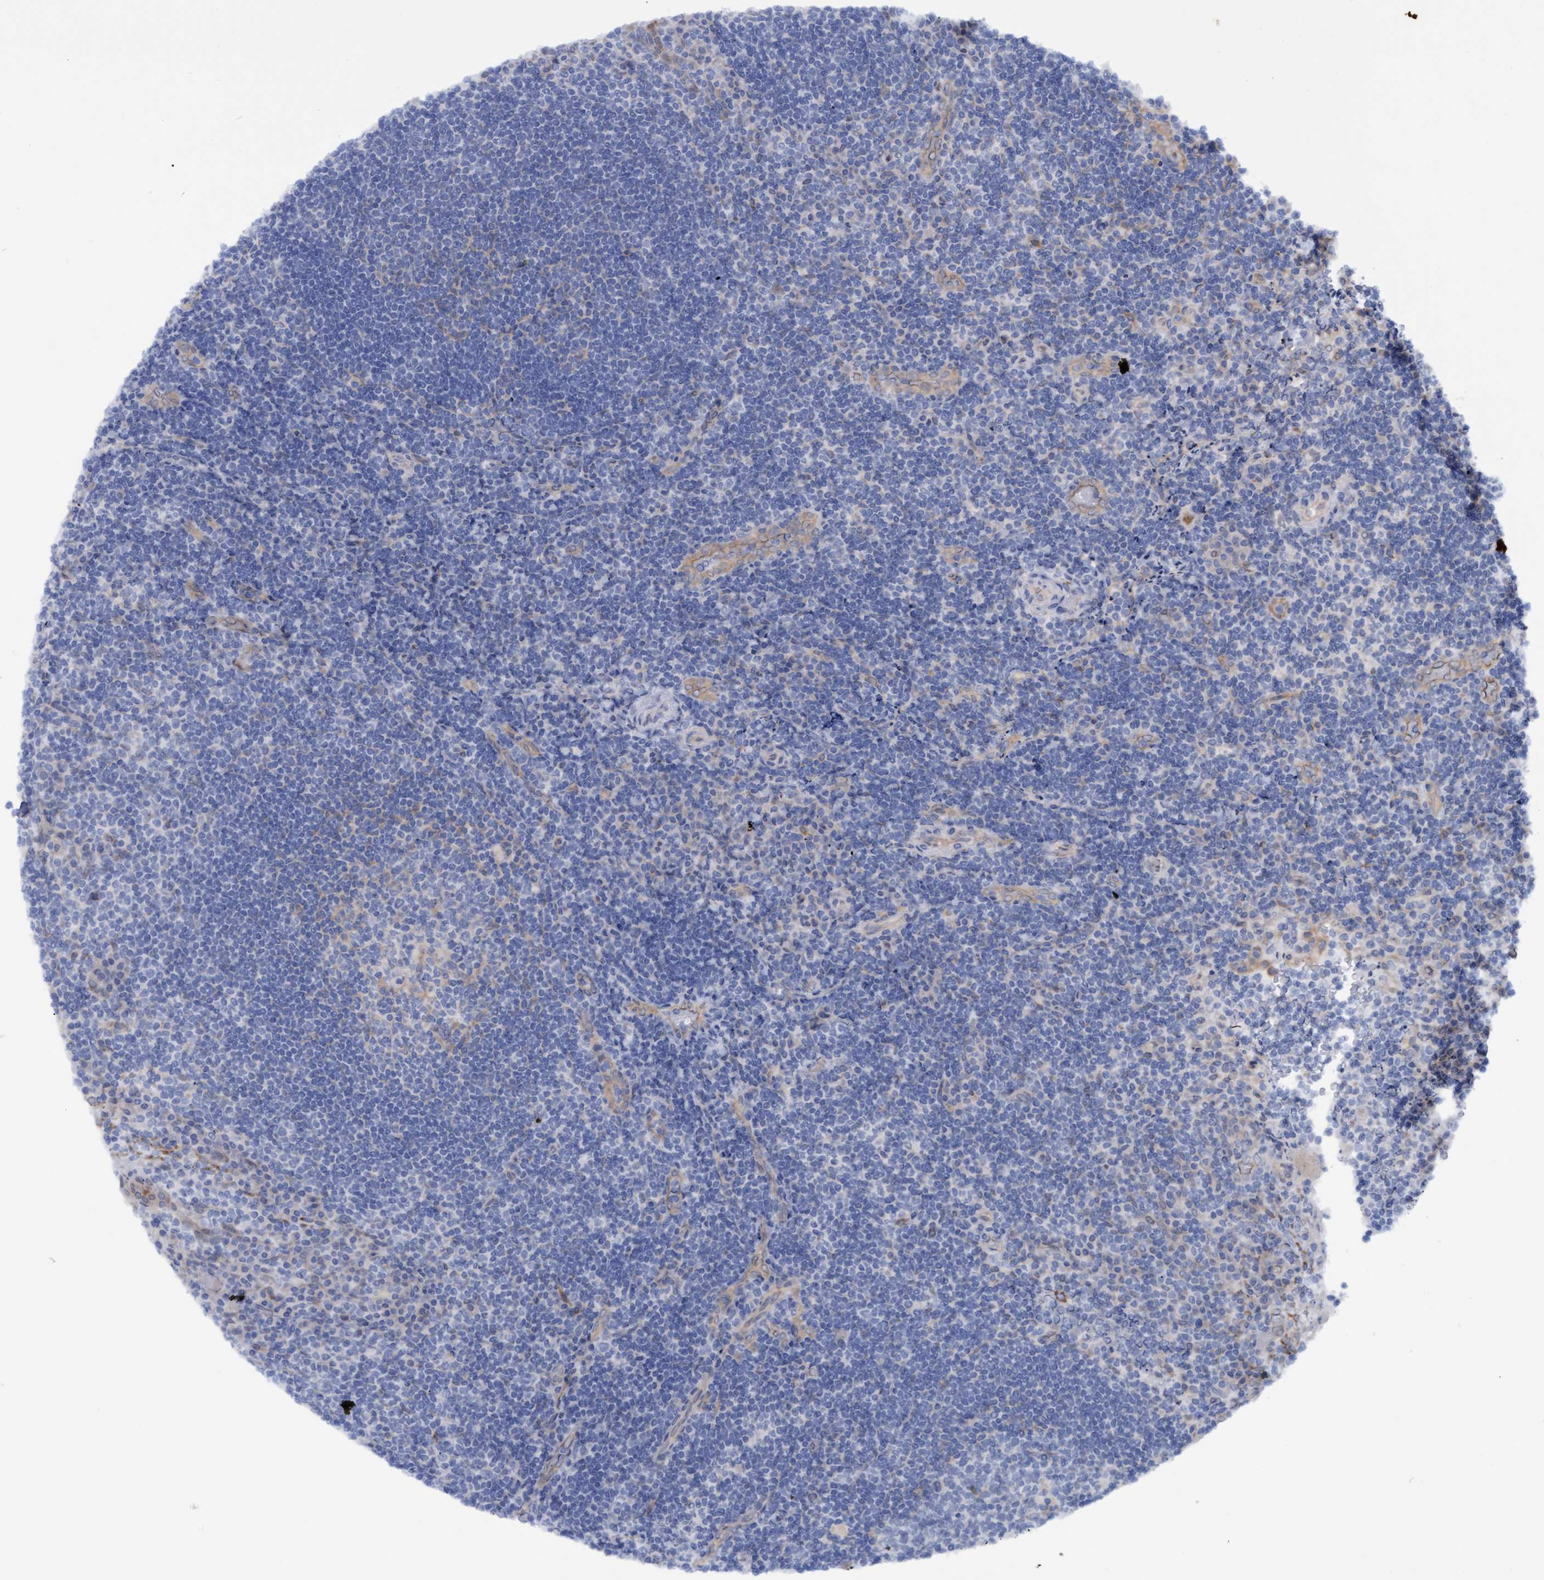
{"staining": {"intensity": "negative", "quantity": "none", "location": "none"}, "tissue": "lymphoma", "cell_type": "Tumor cells", "image_type": "cancer", "snomed": [{"axis": "morphology", "description": "Malignant lymphoma, non-Hodgkin's type, High grade"}, {"axis": "topography", "description": "Tonsil"}], "caption": "Protein analysis of malignant lymphoma, non-Hodgkin's type (high-grade) shows no significant expression in tumor cells.", "gene": "STXBP1", "patient": {"sex": "female", "age": 36}}